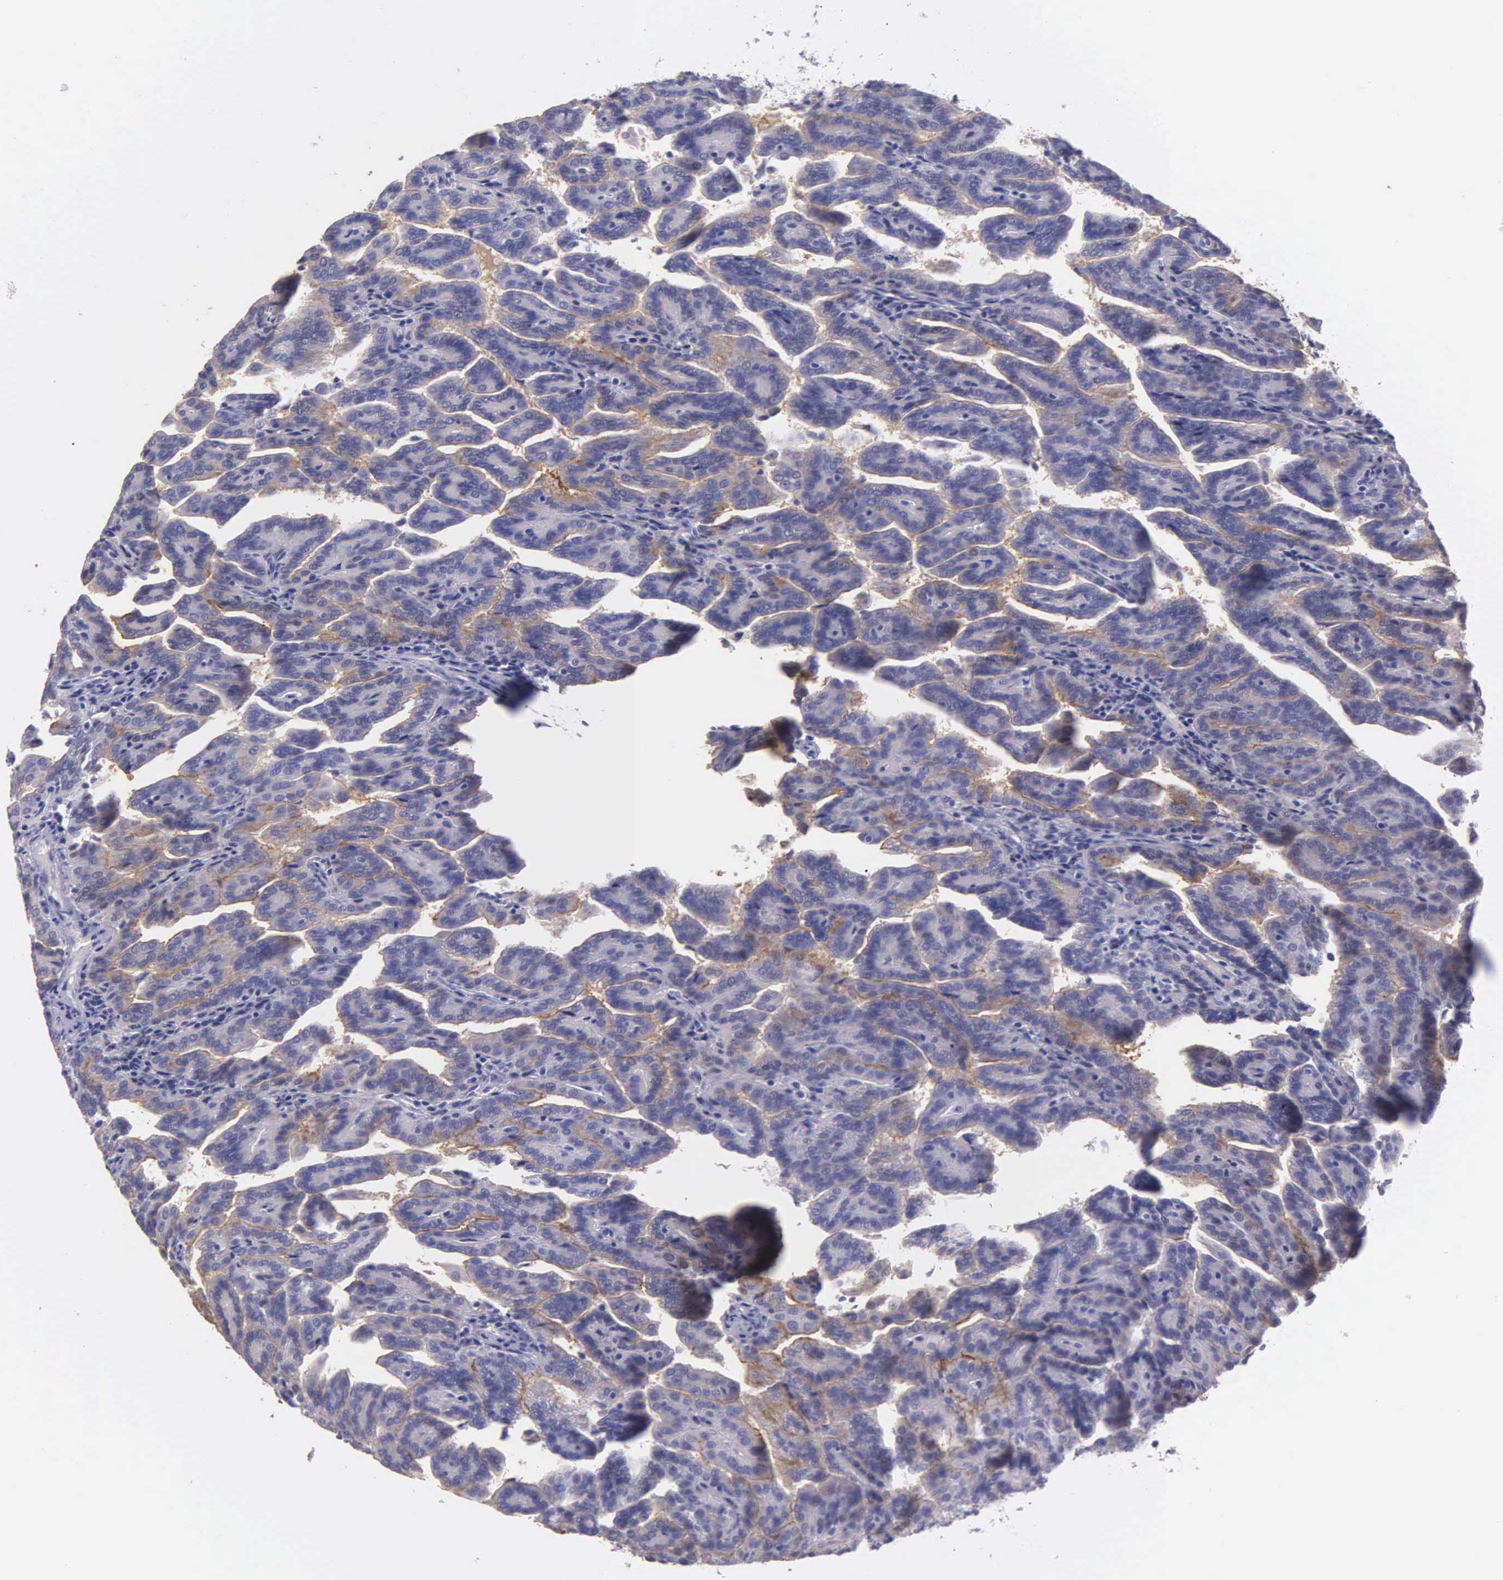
{"staining": {"intensity": "negative", "quantity": "none", "location": "none"}, "tissue": "renal cancer", "cell_type": "Tumor cells", "image_type": "cancer", "snomed": [{"axis": "morphology", "description": "Adenocarcinoma, NOS"}, {"axis": "topography", "description": "Kidney"}], "caption": "Immunohistochemical staining of human adenocarcinoma (renal) reveals no significant positivity in tumor cells.", "gene": "GSTT2", "patient": {"sex": "male", "age": 61}}